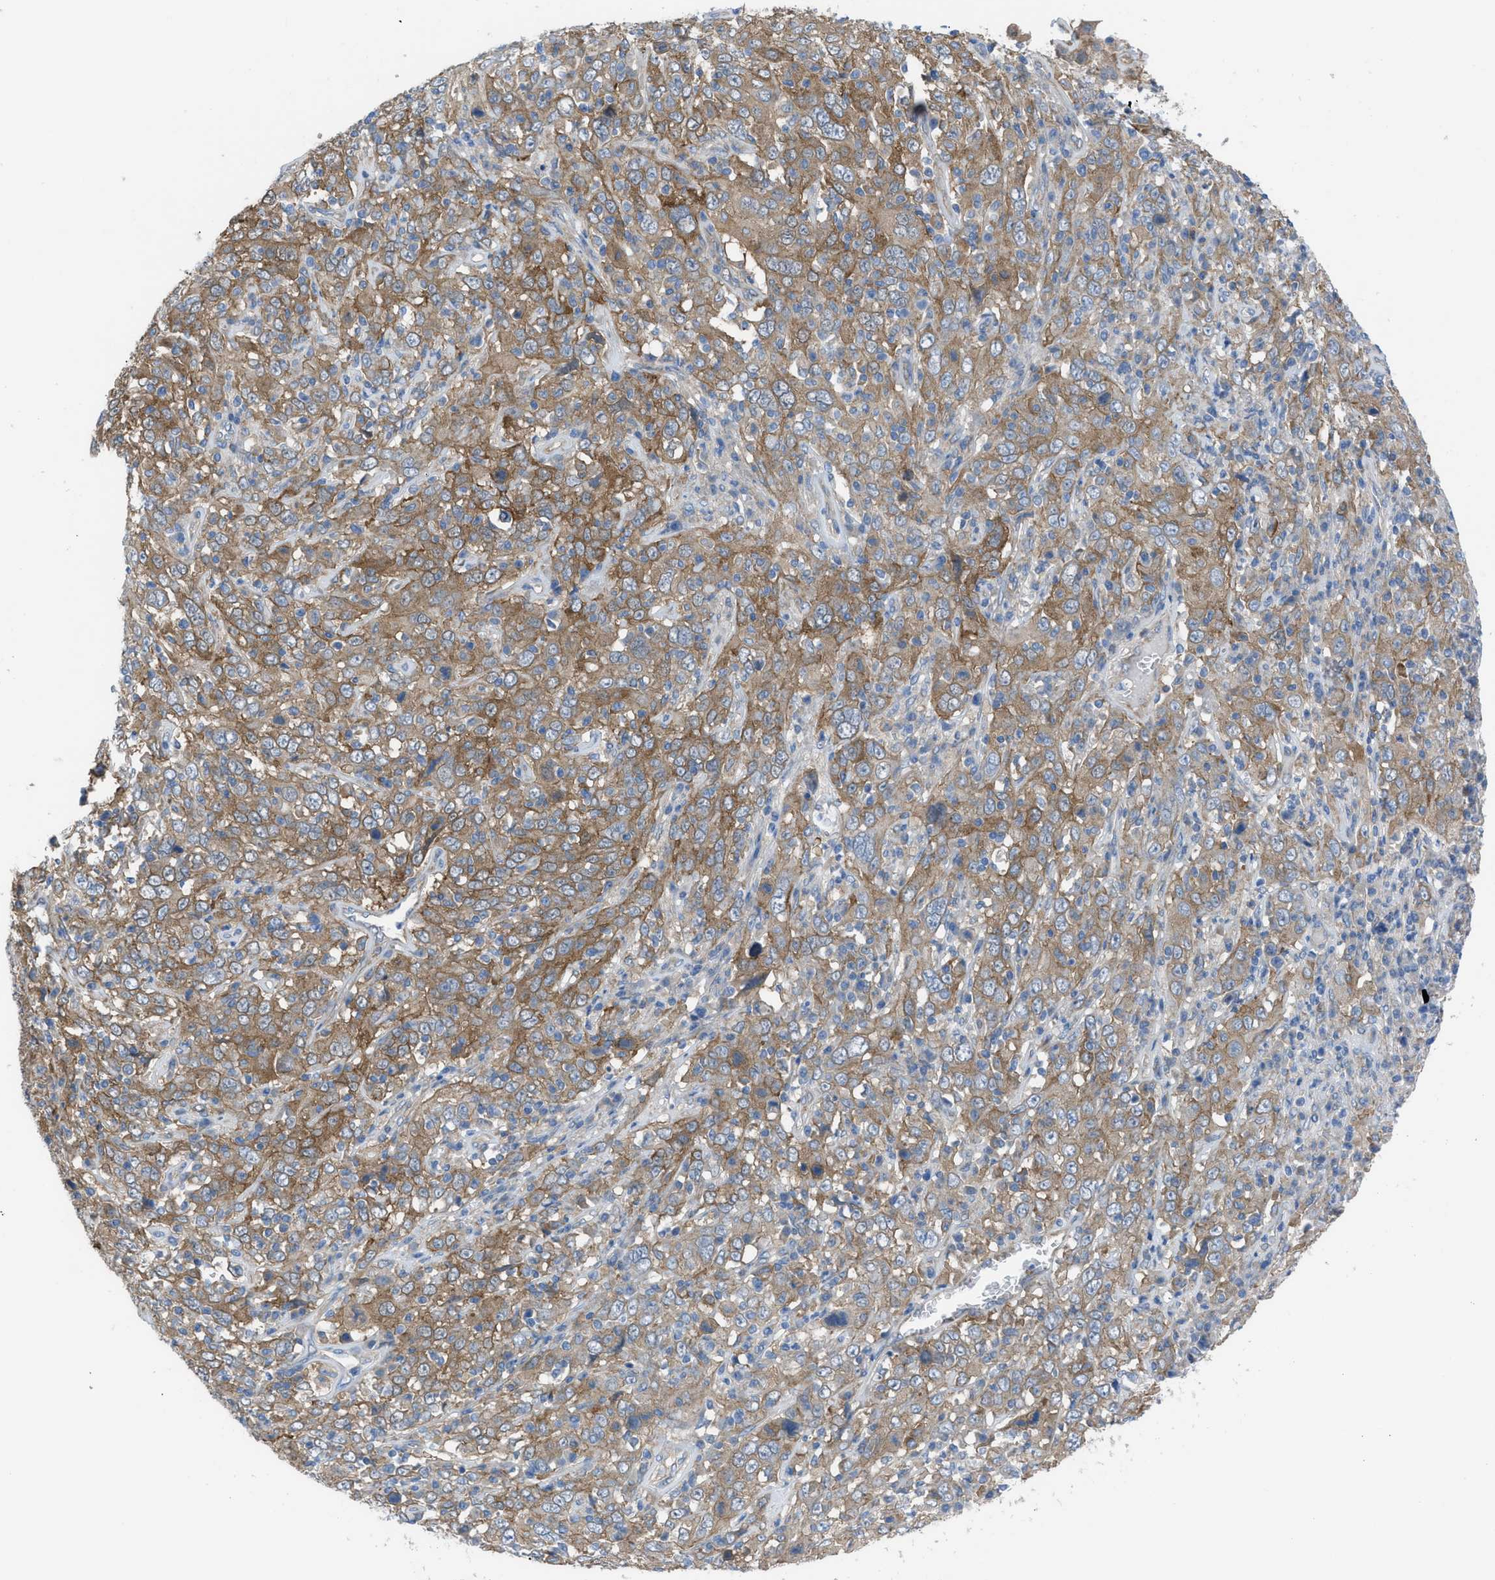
{"staining": {"intensity": "moderate", "quantity": ">75%", "location": "cytoplasmic/membranous"}, "tissue": "cervical cancer", "cell_type": "Tumor cells", "image_type": "cancer", "snomed": [{"axis": "morphology", "description": "Squamous cell carcinoma, NOS"}, {"axis": "topography", "description": "Cervix"}], "caption": "IHC (DAB) staining of cervical squamous cell carcinoma displays moderate cytoplasmic/membranous protein positivity in approximately >75% of tumor cells. The protein of interest is shown in brown color, while the nuclei are stained blue.", "gene": "EGFR", "patient": {"sex": "female", "age": 46}}